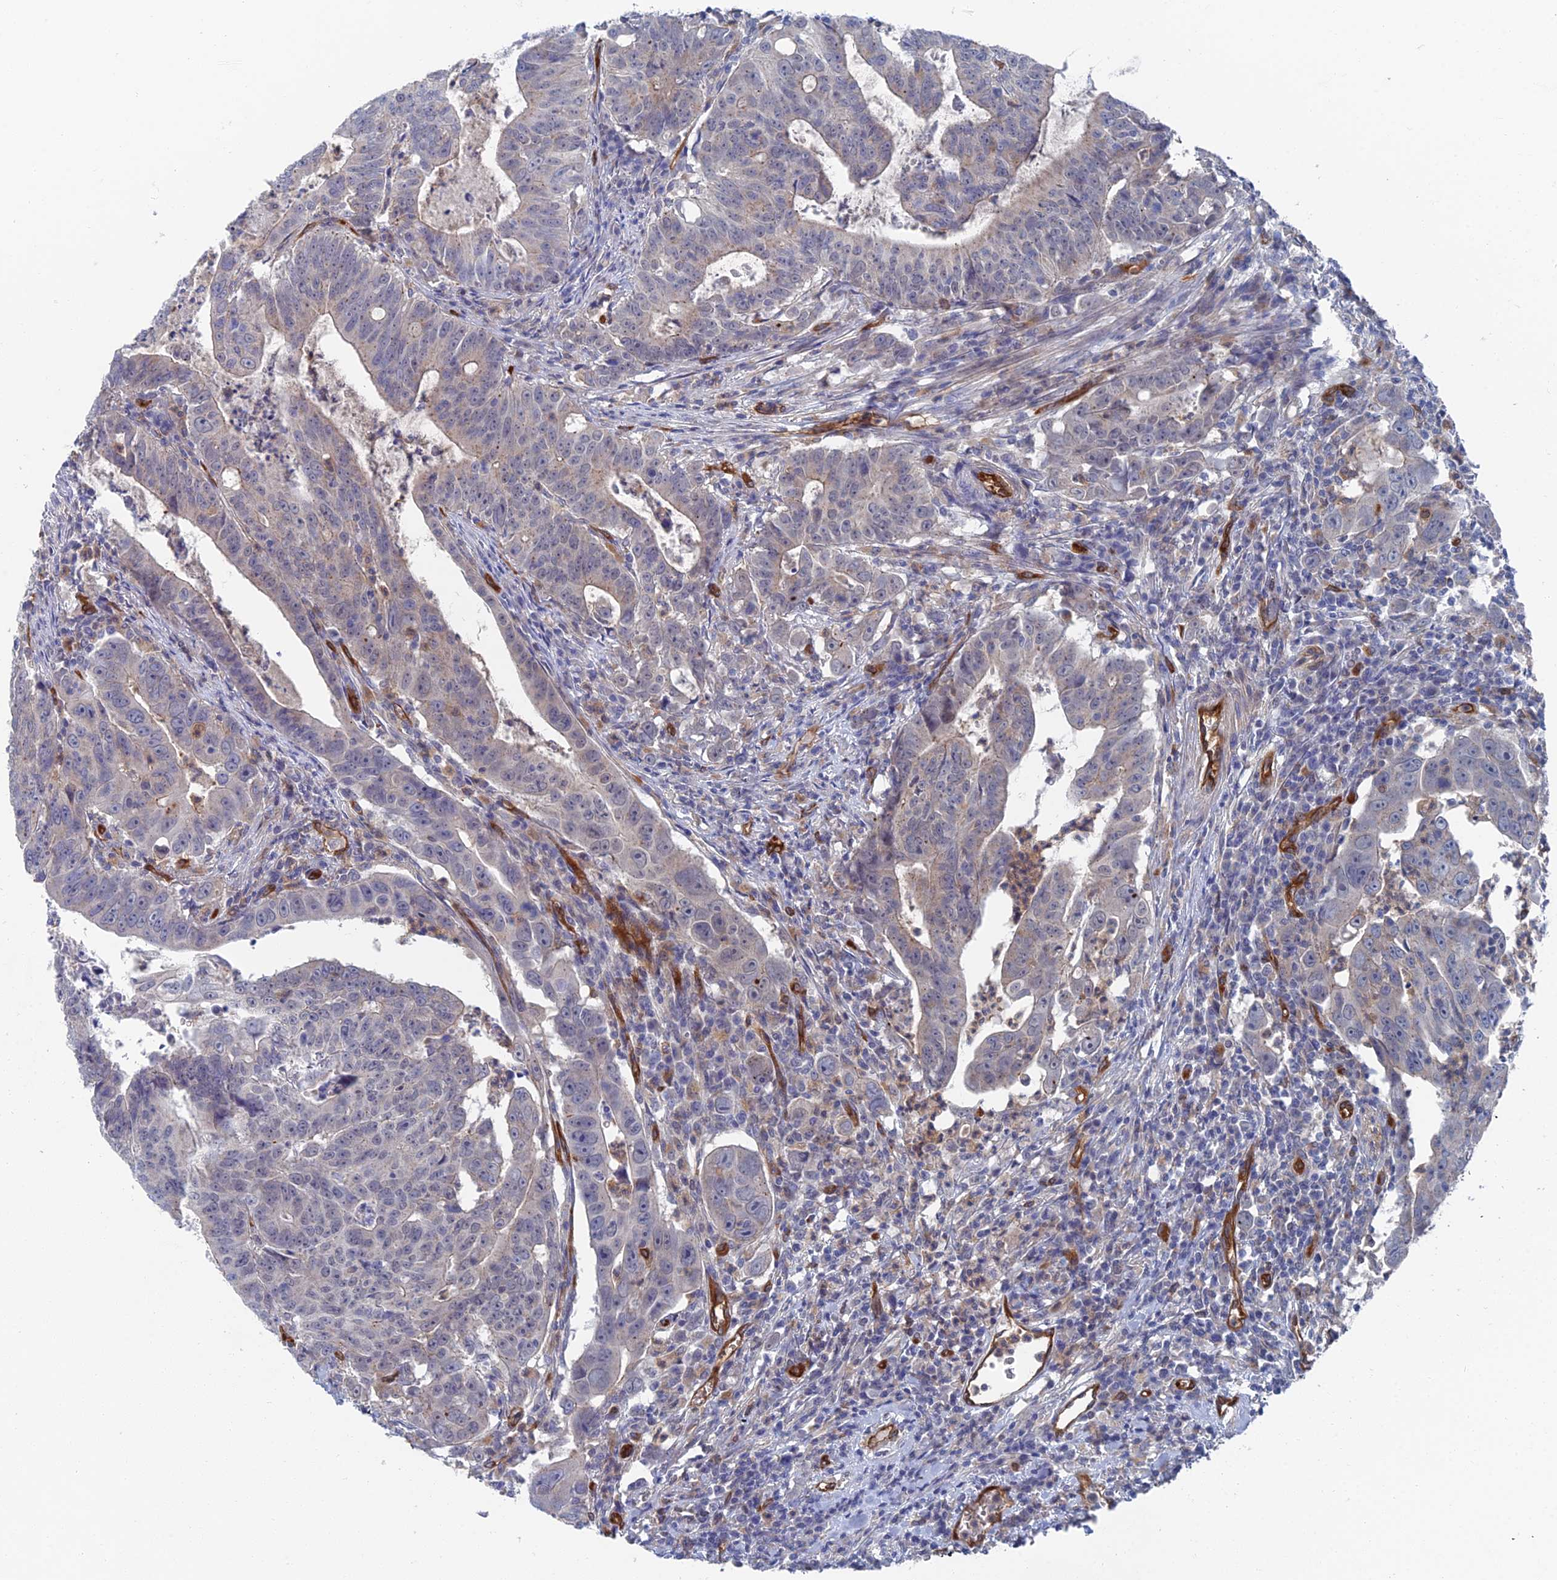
{"staining": {"intensity": "weak", "quantity": "25%-75%", "location": "cytoplasmic/membranous"}, "tissue": "colorectal cancer", "cell_type": "Tumor cells", "image_type": "cancer", "snomed": [{"axis": "morphology", "description": "Adenocarcinoma, NOS"}, {"axis": "topography", "description": "Rectum"}], "caption": "This photomicrograph shows immunohistochemistry (IHC) staining of adenocarcinoma (colorectal), with low weak cytoplasmic/membranous expression in approximately 25%-75% of tumor cells.", "gene": "ARAP3", "patient": {"sex": "male", "age": 69}}